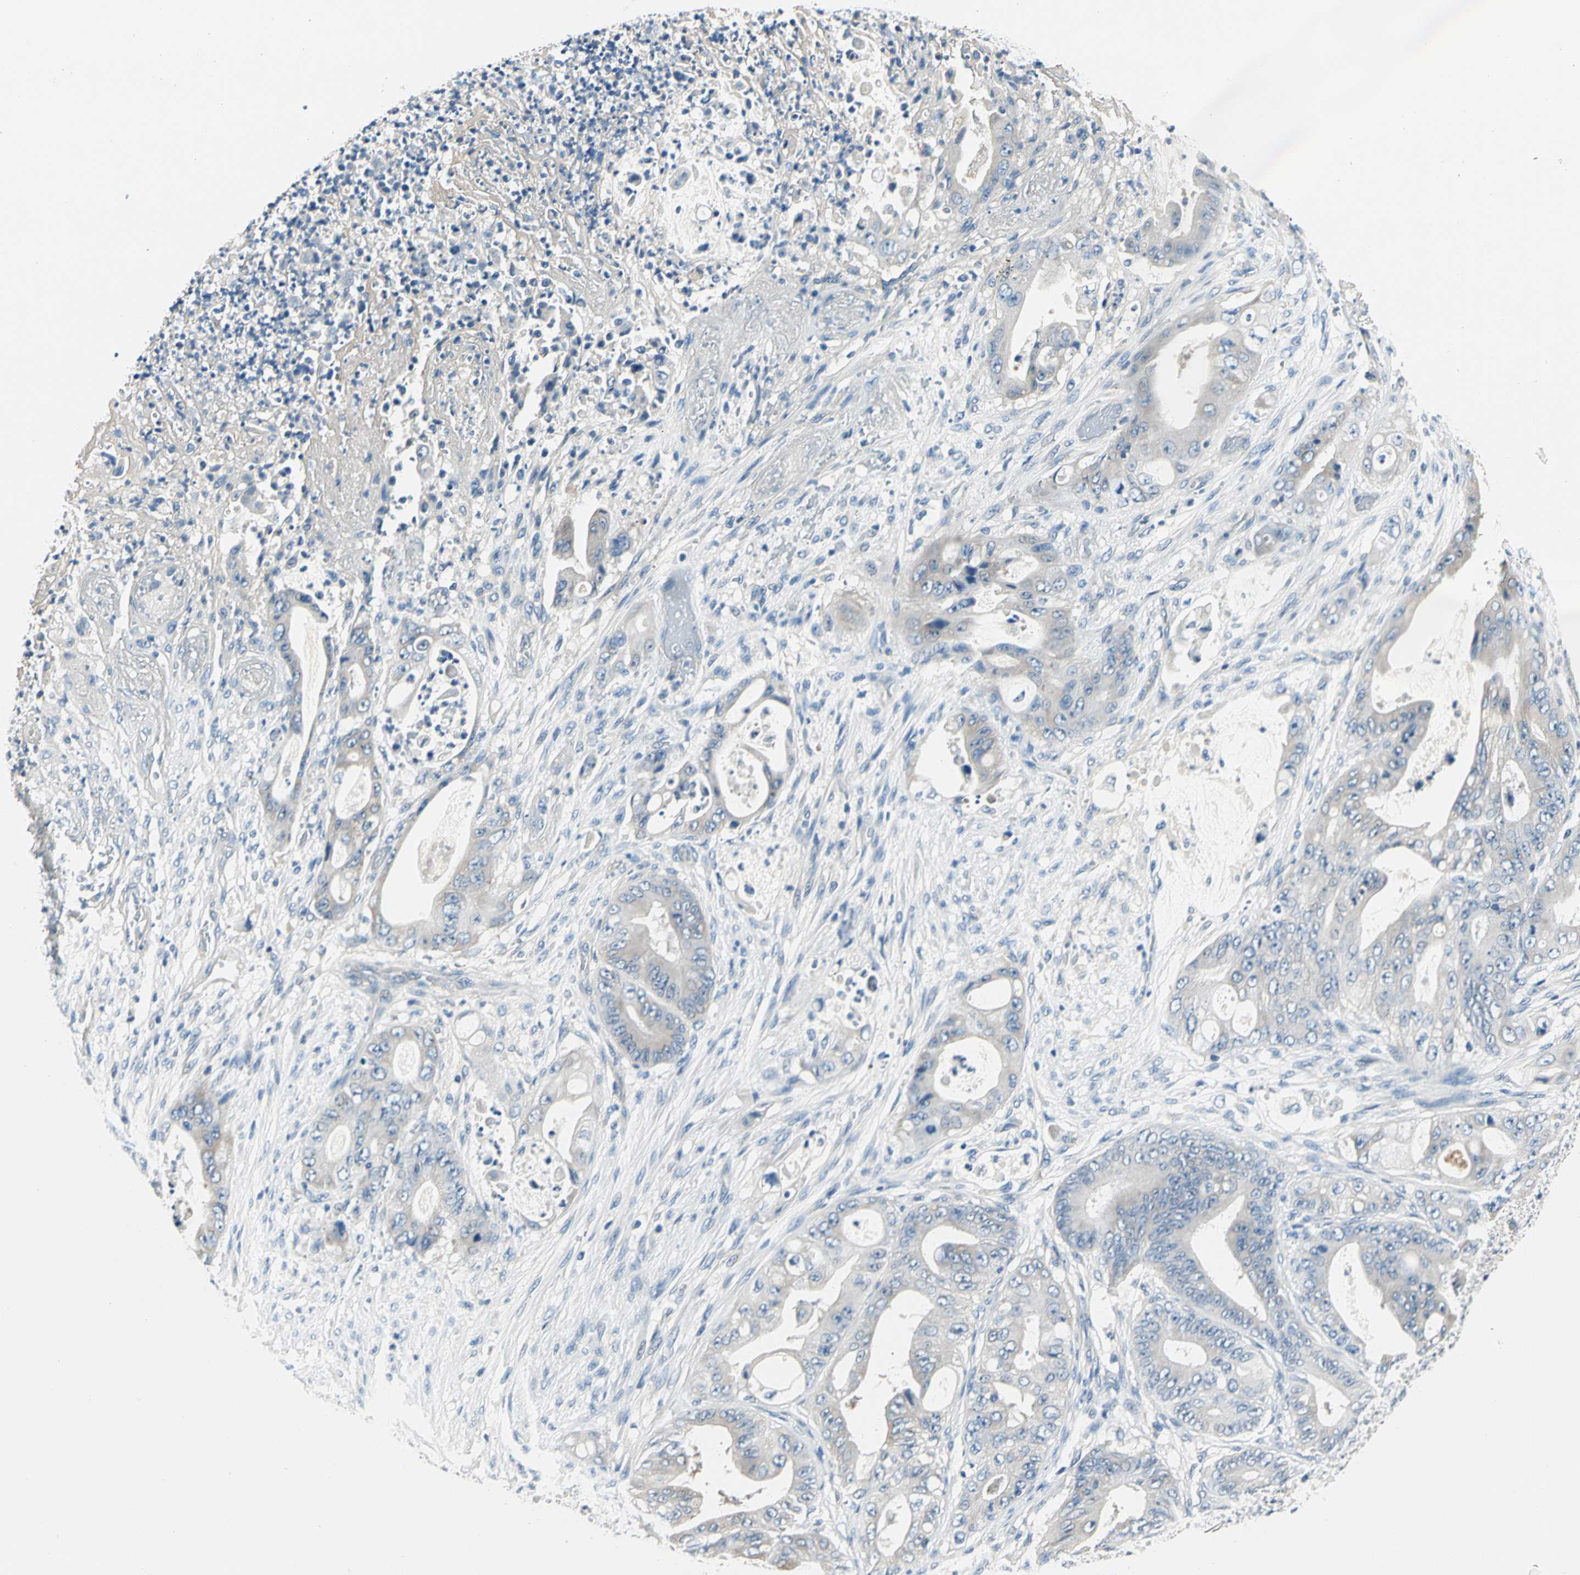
{"staining": {"intensity": "weak", "quantity": "<25%", "location": "cytoplasmic/membranous"}, "tissue": "stomach cancer", "cell_type": "Tumor cells", "image_type": "cancer", "snomed": [{"axis": "morphology", "description": "Adenocarcinoma, NOS"}, {"axis": "topography", "description": "Stomach"}], "caption": "High power microscopy image of an immunohistochemistry photomicrograph of adenocarcinoma (stomach), revealing no significant expression in tumor cells.", "gene": "TGFBR3", "patient": {"sex": "female", "age": 73}}